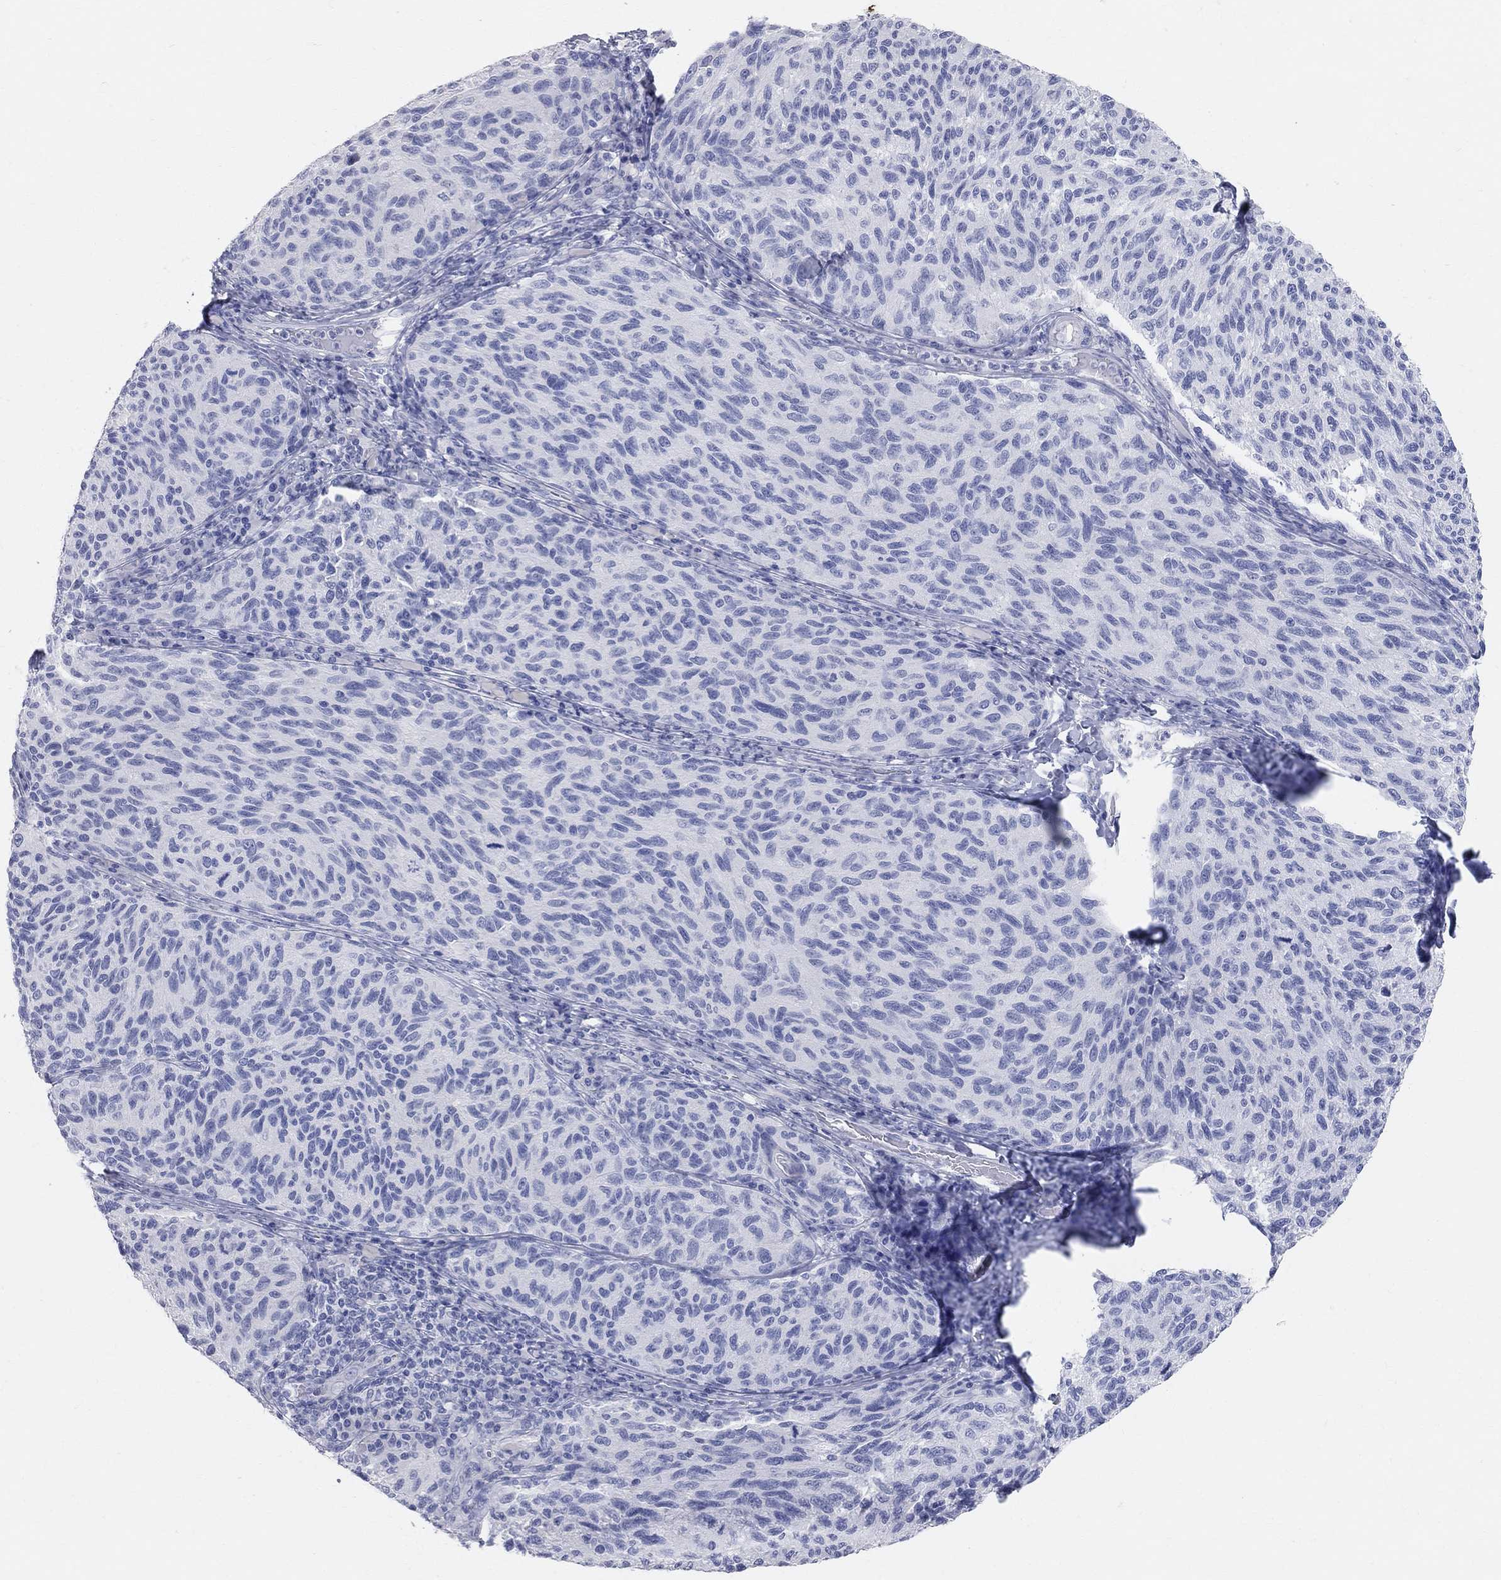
{"staining": {"intensity": "negative", "quantity": "none", "location": "none"}, "tissue": "melanoma", "cell_type": "Tumor cells", "image_type": "cancer", "snomed": [{"axis": "morphology", "description": "Malignant melanoma, NOS"}, {"axis": "topography", "description": "Skin"}], "caption": "Tumor cells are negative for protein expression in human malignant melanoma.", "gene": "AOX1", "patient": {"sex": "female", "age": 73}}